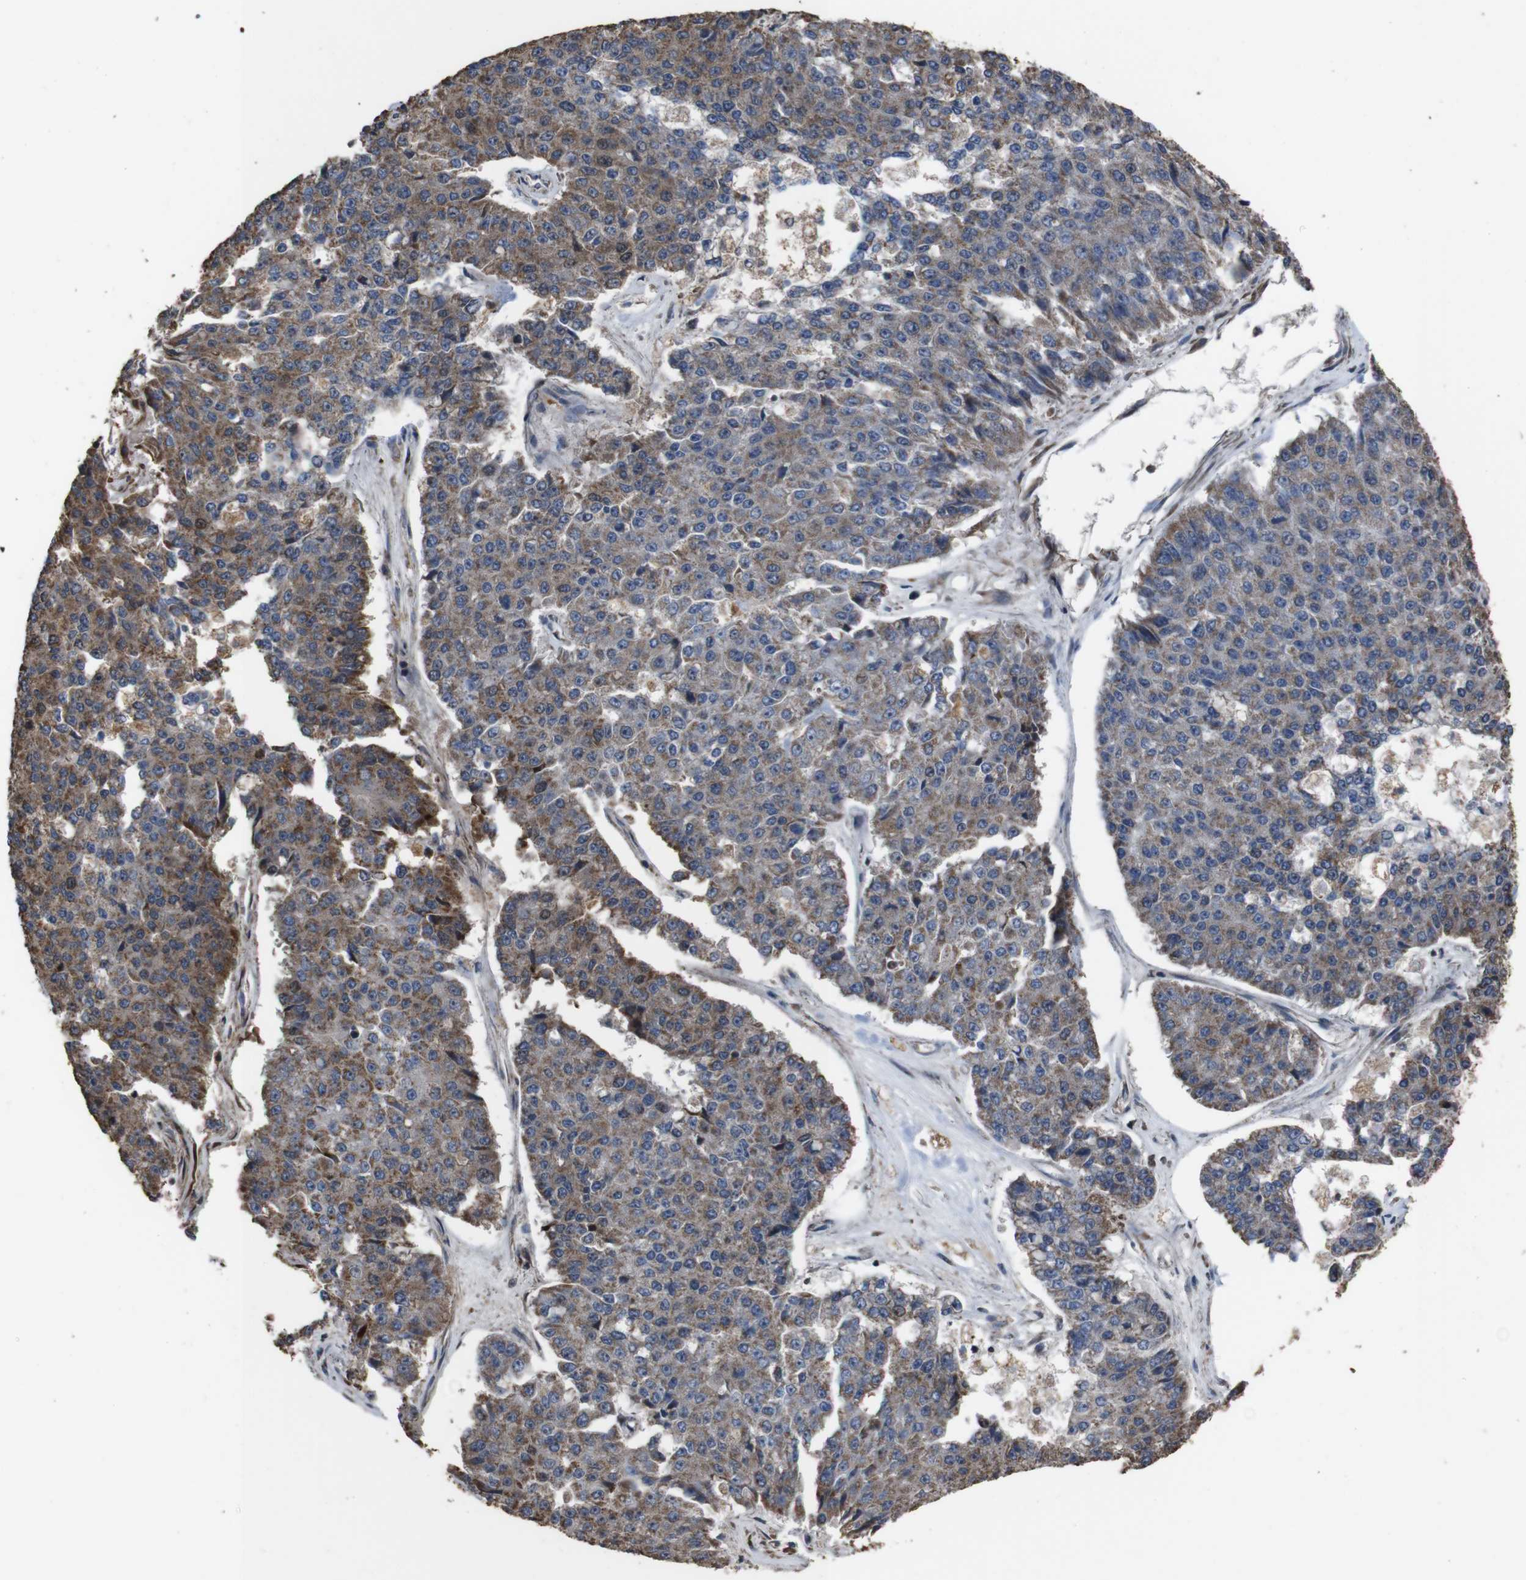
{"staining": {"intensity": "moderate", "quantity": "25%-75%", "location": "cytoplasmic/membranous"}, "tissue": "pancreatic cancer", "cell_type": "Tumor cells", "image_type": "cancer", "snomed": [{"axis": "morphology", "description": "Adenocarcinoma, NOS"}, {"axis": "topography", "description": "Pancreas"}], "caption": "The immunohistochemical stain labels moderate cytoplasmic/membranous positivity in tumor cells of pancreatic adenocarcinoma tissue.", "gene": "SNN", "patient": {"sex": "male", "age": 50}}